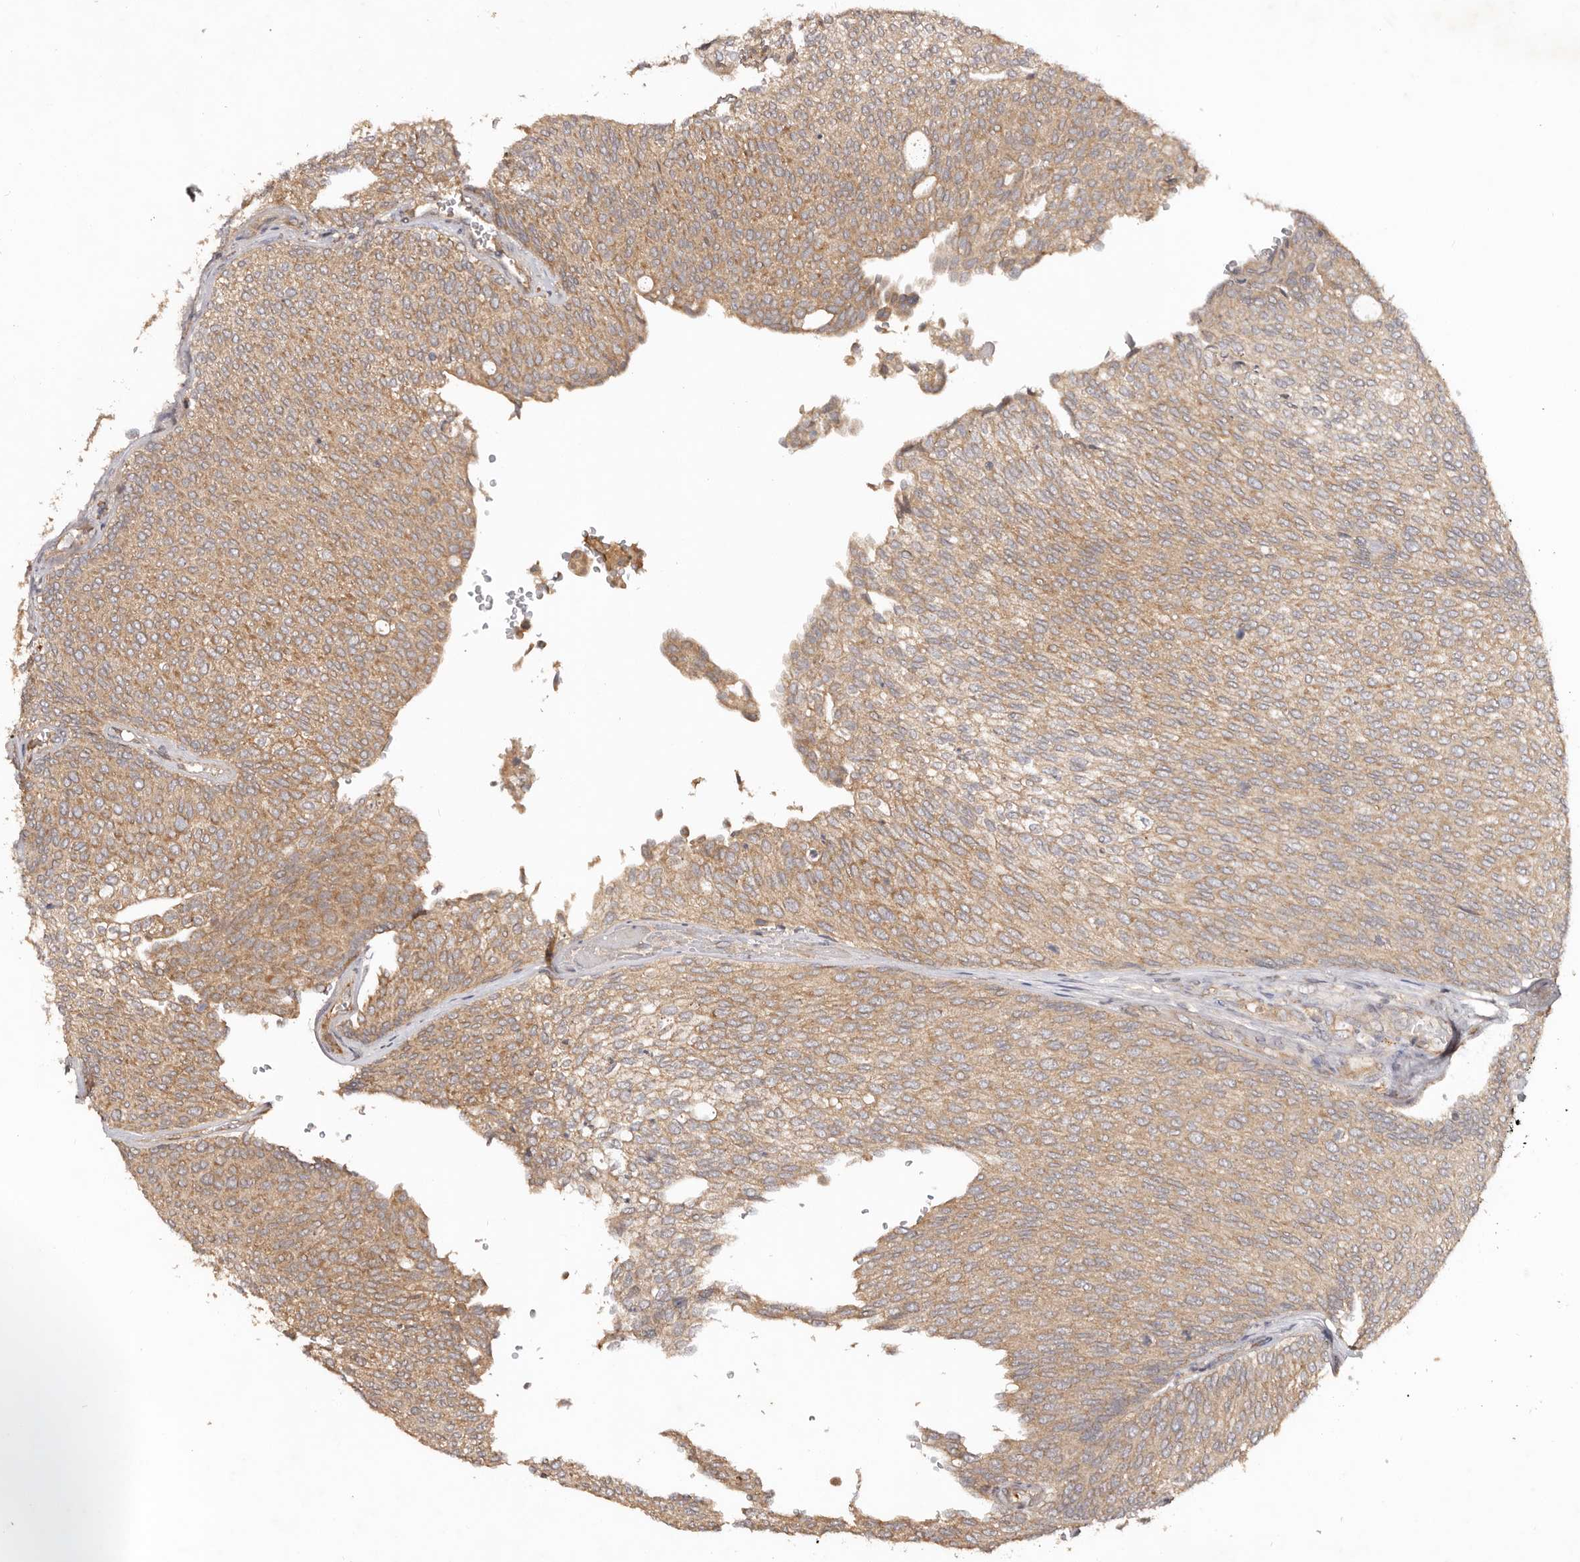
{"staining": {"intensity": "moderate", "quantity": ">75%", "location": "cytoplasmic/membranous"}, "tissue": "urothelial cancer", "cell_type": "Tumor cells", "image_type": "cancer", "snomed": [{"axis": "morphology", "description": "Urothelial carcinoma, Low grade"}, {"axis": "topography", "description": "Urinary bladder"}], "caption": "Immunohistochemistry (IHC) (DAB (3,3'-diaminobenzidine)) staining of human urothelial cancer reveals moderate cytoplasmic/membranous protein expression in about >75% of tumor cells.", "gene": "PKIB", "patient": {"sex": "female", "age": 79}}